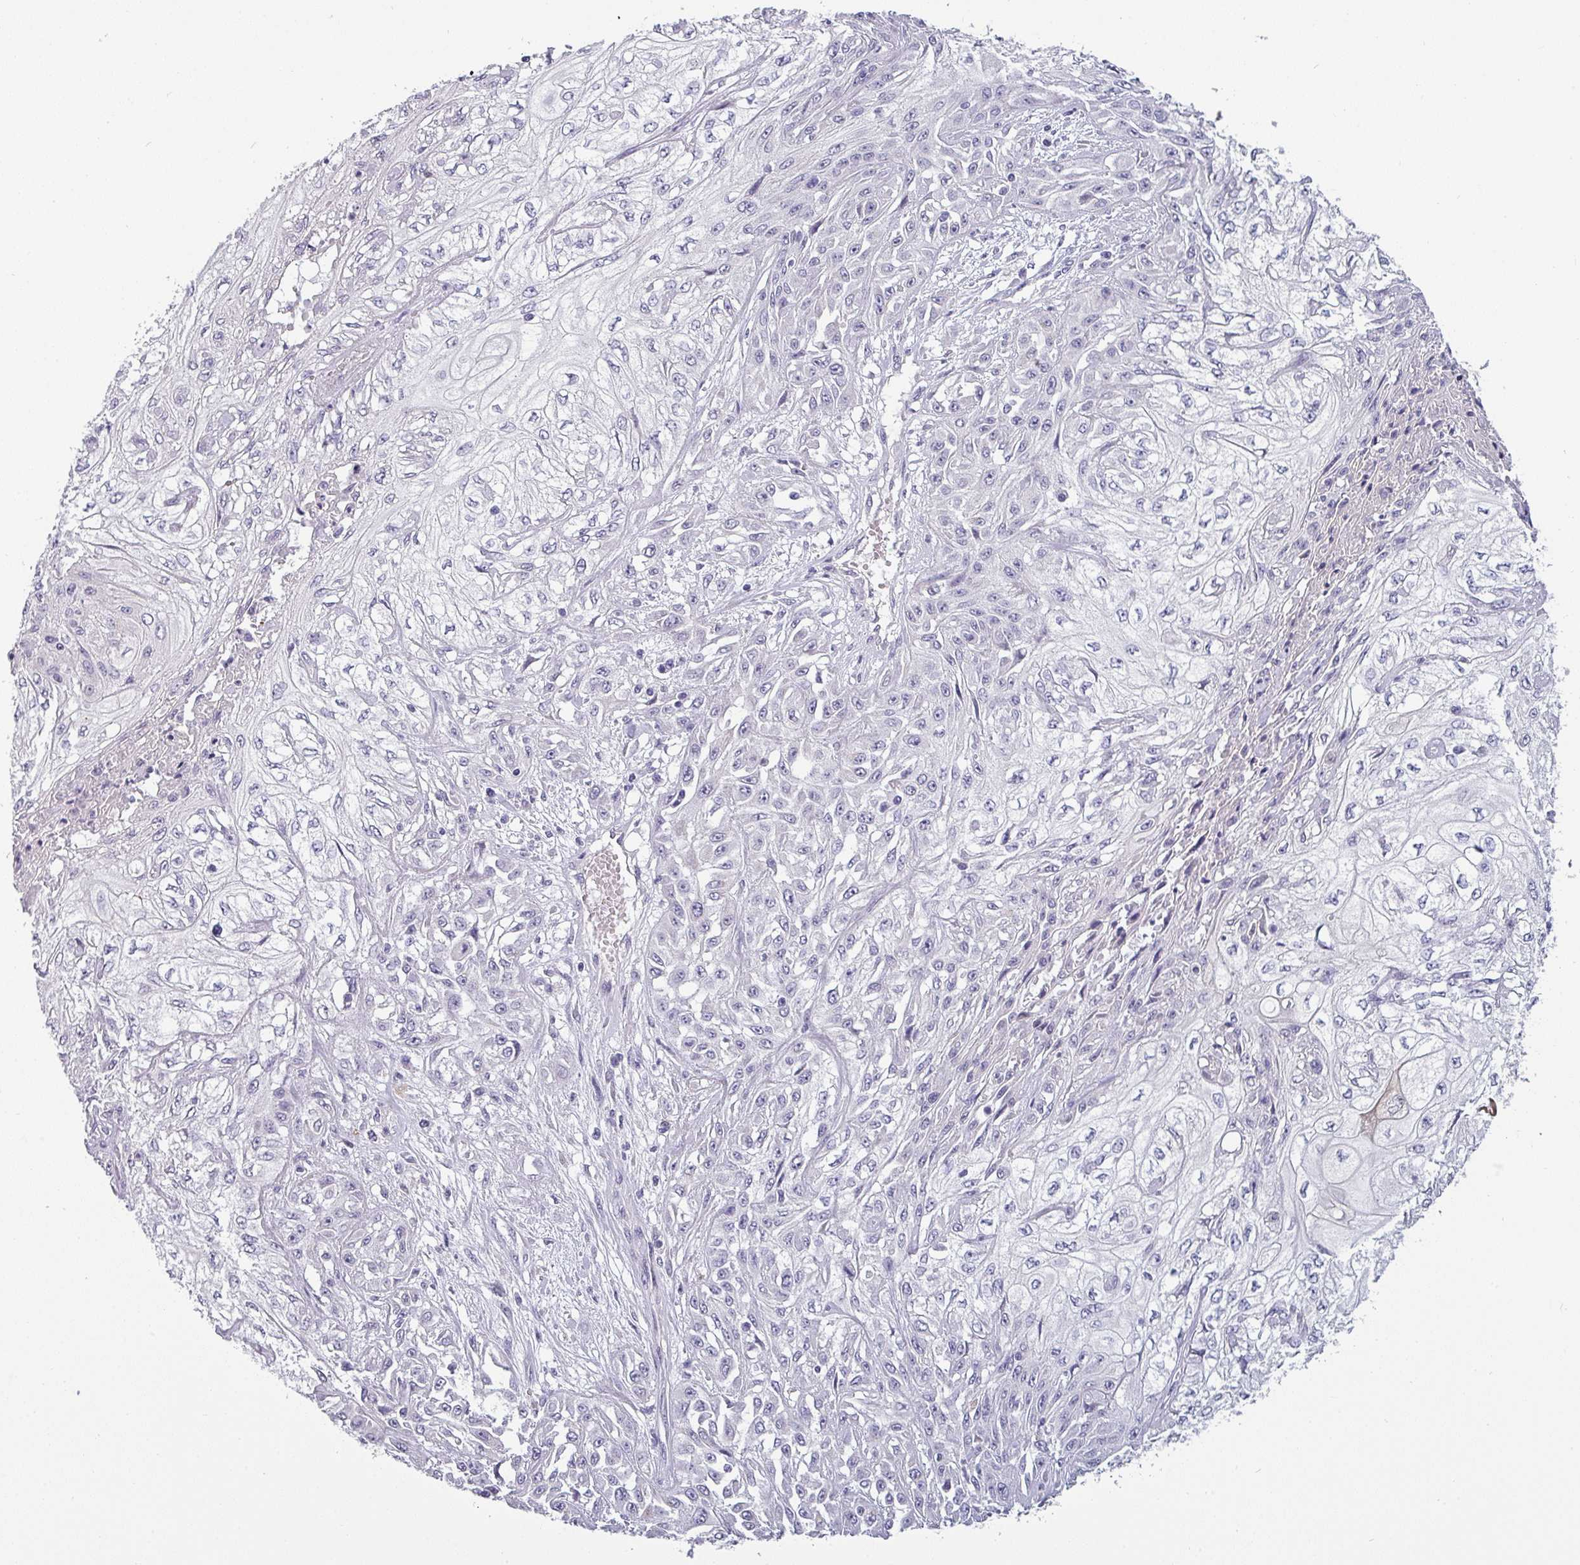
{"staining": {"intensity": "negative", "quantity": "none", "location": "none"}, "tissue": "skin cancer", "cell_type": "Tumor cells", "image_type": "cancer", "snomed": [{"axis": "morphology", "description": "Squamous cell carcinoma, NOS"}, {"axis": "morphology", "description": "Squamous cell carcinoma, metastatic, NOS"}, {"axis": "topography", "description": "Skin"}, {"axis": "topography", "description": "Lymph node"}], "caption": "Image shows no significant protein positivity in tumor cells of skin cancer.", "gene": "SLC26A9", "patient": {"sex": "male", "age": 75}}